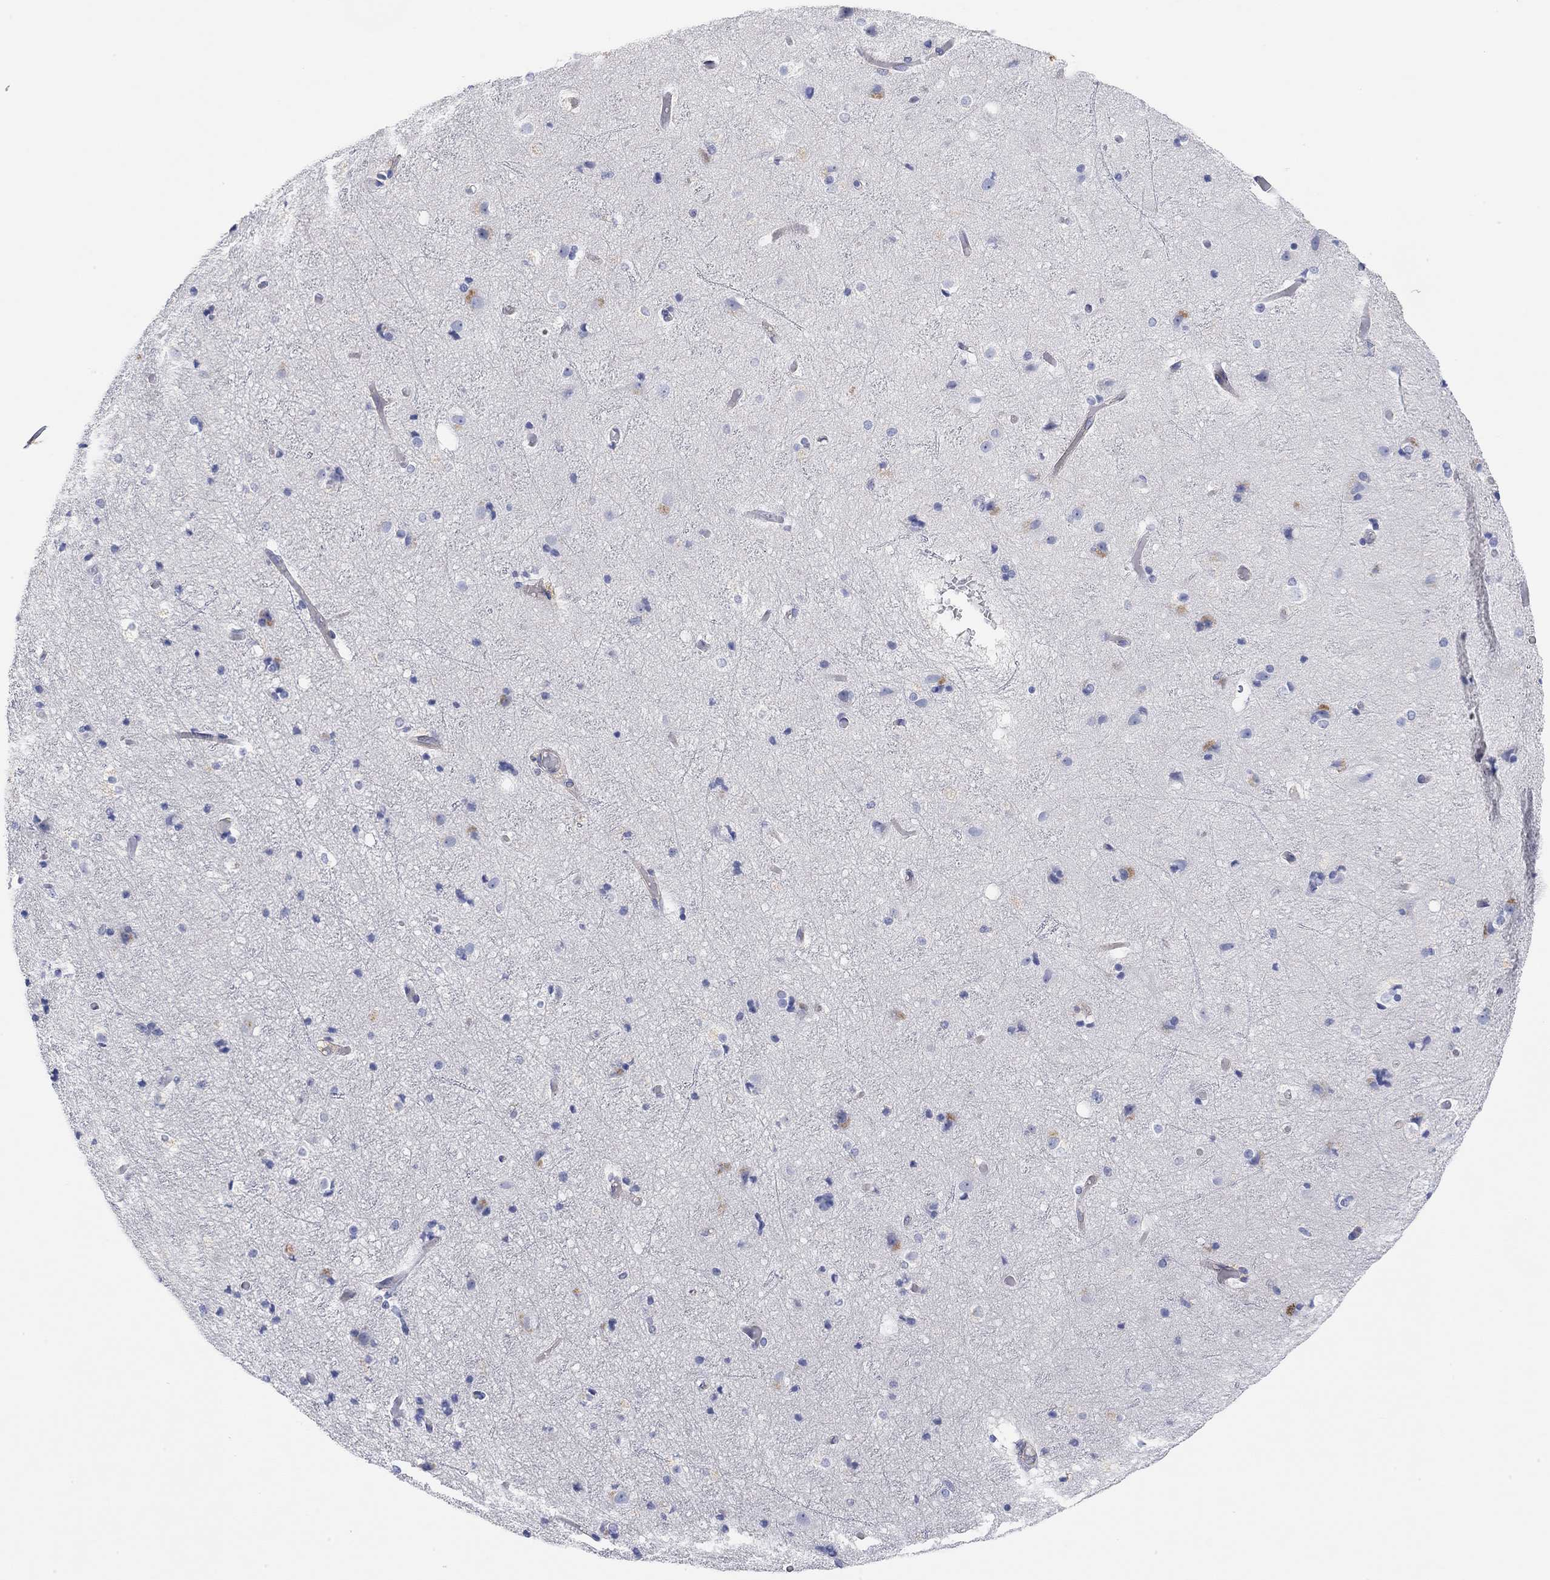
{"staining": {"intensity": "negative", "quantity": "none", "location": "none"}, "tissue": "cerebral cortex", "cell_type": "Endothelial cells", "image_type": "normal", "snomed": [{"axis": "morphology", "description": "Normal tissue, NOS"}, {"axis": "topography", "description": "Cerebral cortex"}], "caption": "The image exhibits no significant positivity in endothelial cells of cerebral cortex.", "gene": "RGS1", "patient": {"sex": "female", "age": 52}}